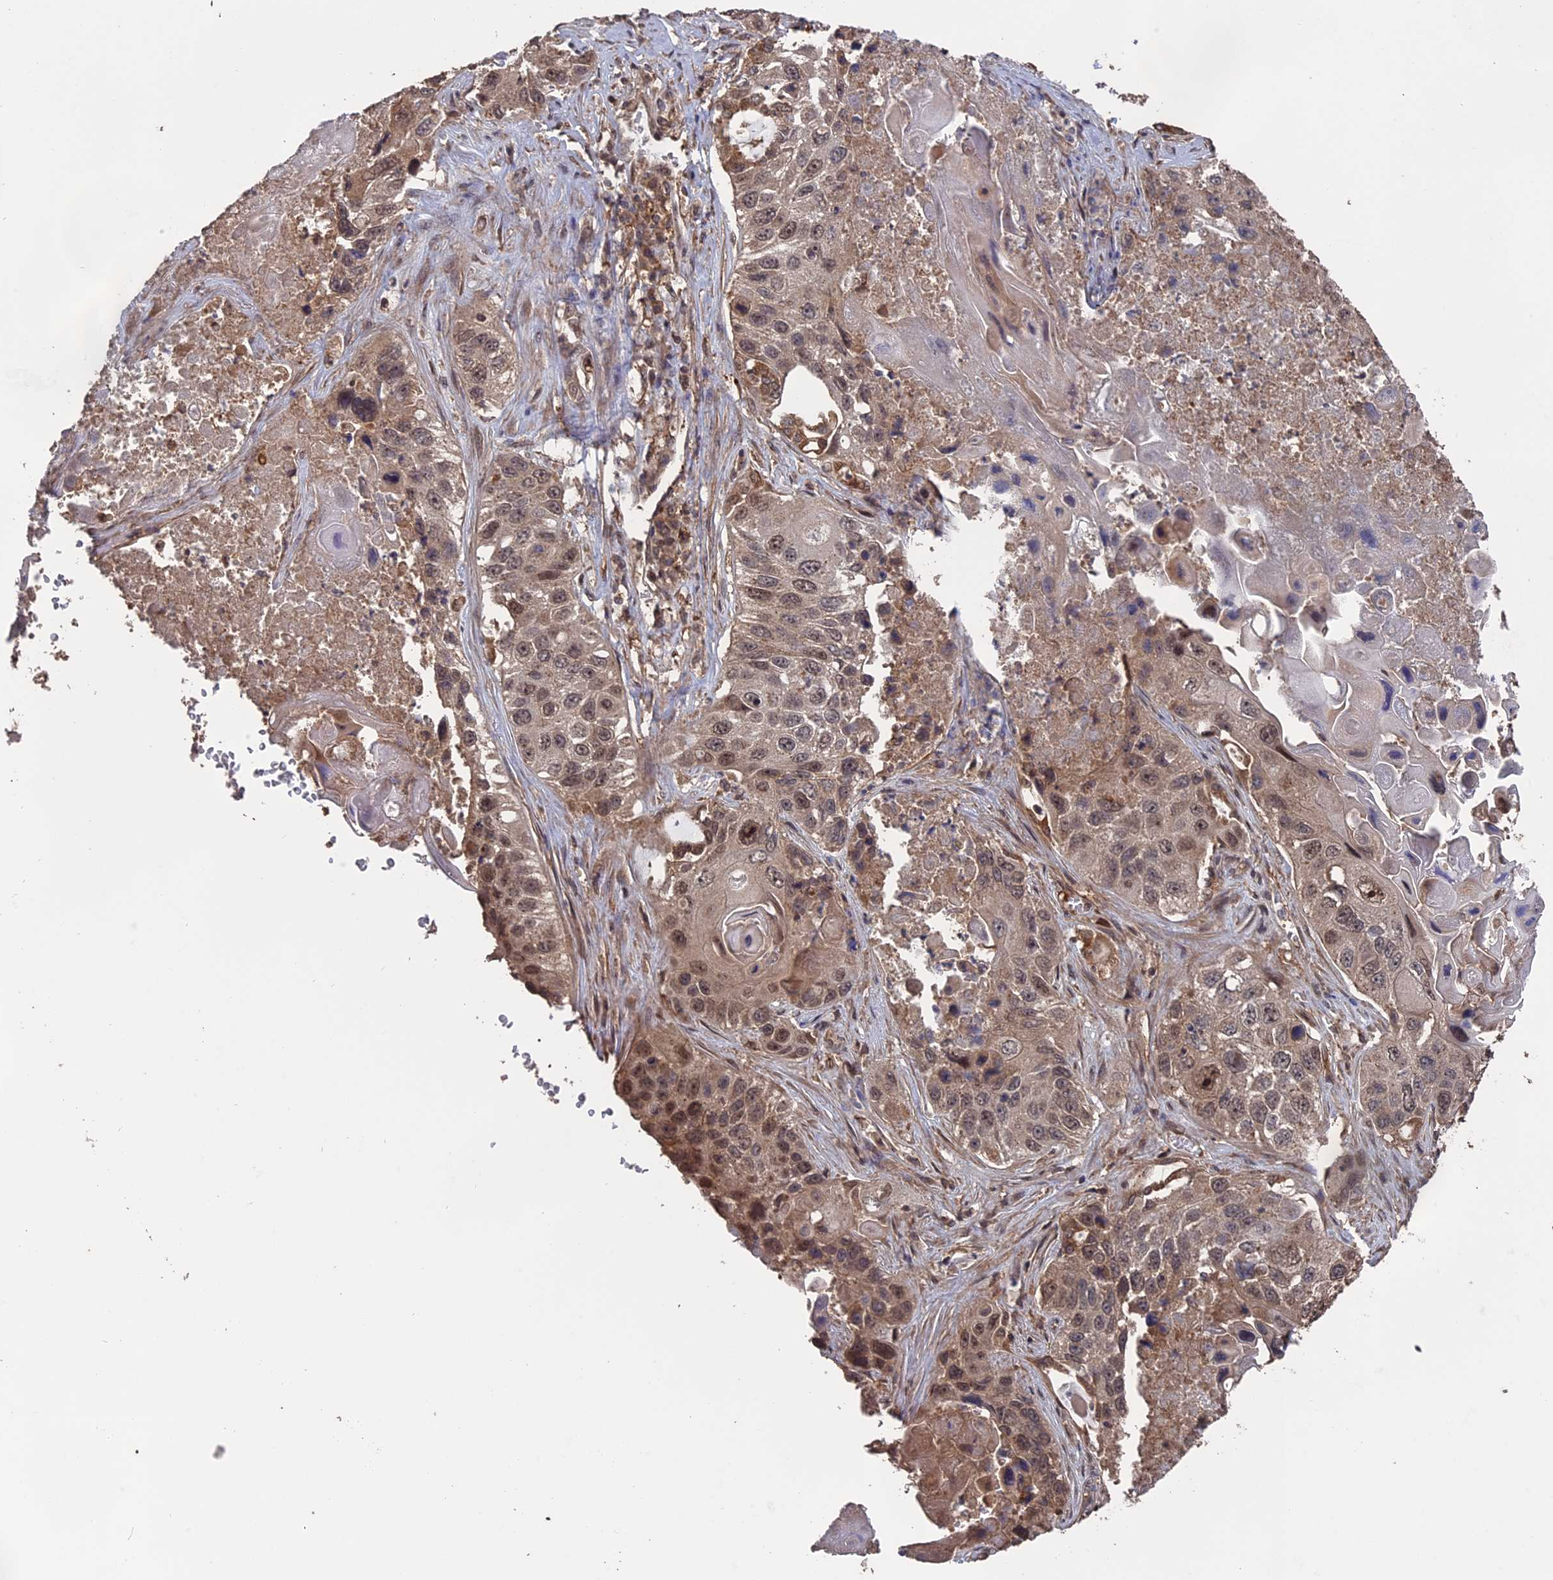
{"staining": {"intensity": "moderate", "quantity": ">75%", "location": "nuclear"}, "tissue": "lung cancer", "cell_type": "Tumor cells", "image_type": "cancer", "snomed": [{"axis": "morphology", "description": "Squamous cell carcinoma, NOS"}, {"axis": "topography", "description": "Lung"}], "caption": "The immunohistochemical stain highlights moderate nuclear positivity in tumor cells of lung cancer (squamous cell carcinoma) tissue.", "gene": "MYBL2", "patient": {"sex": "male", "age": 61}}